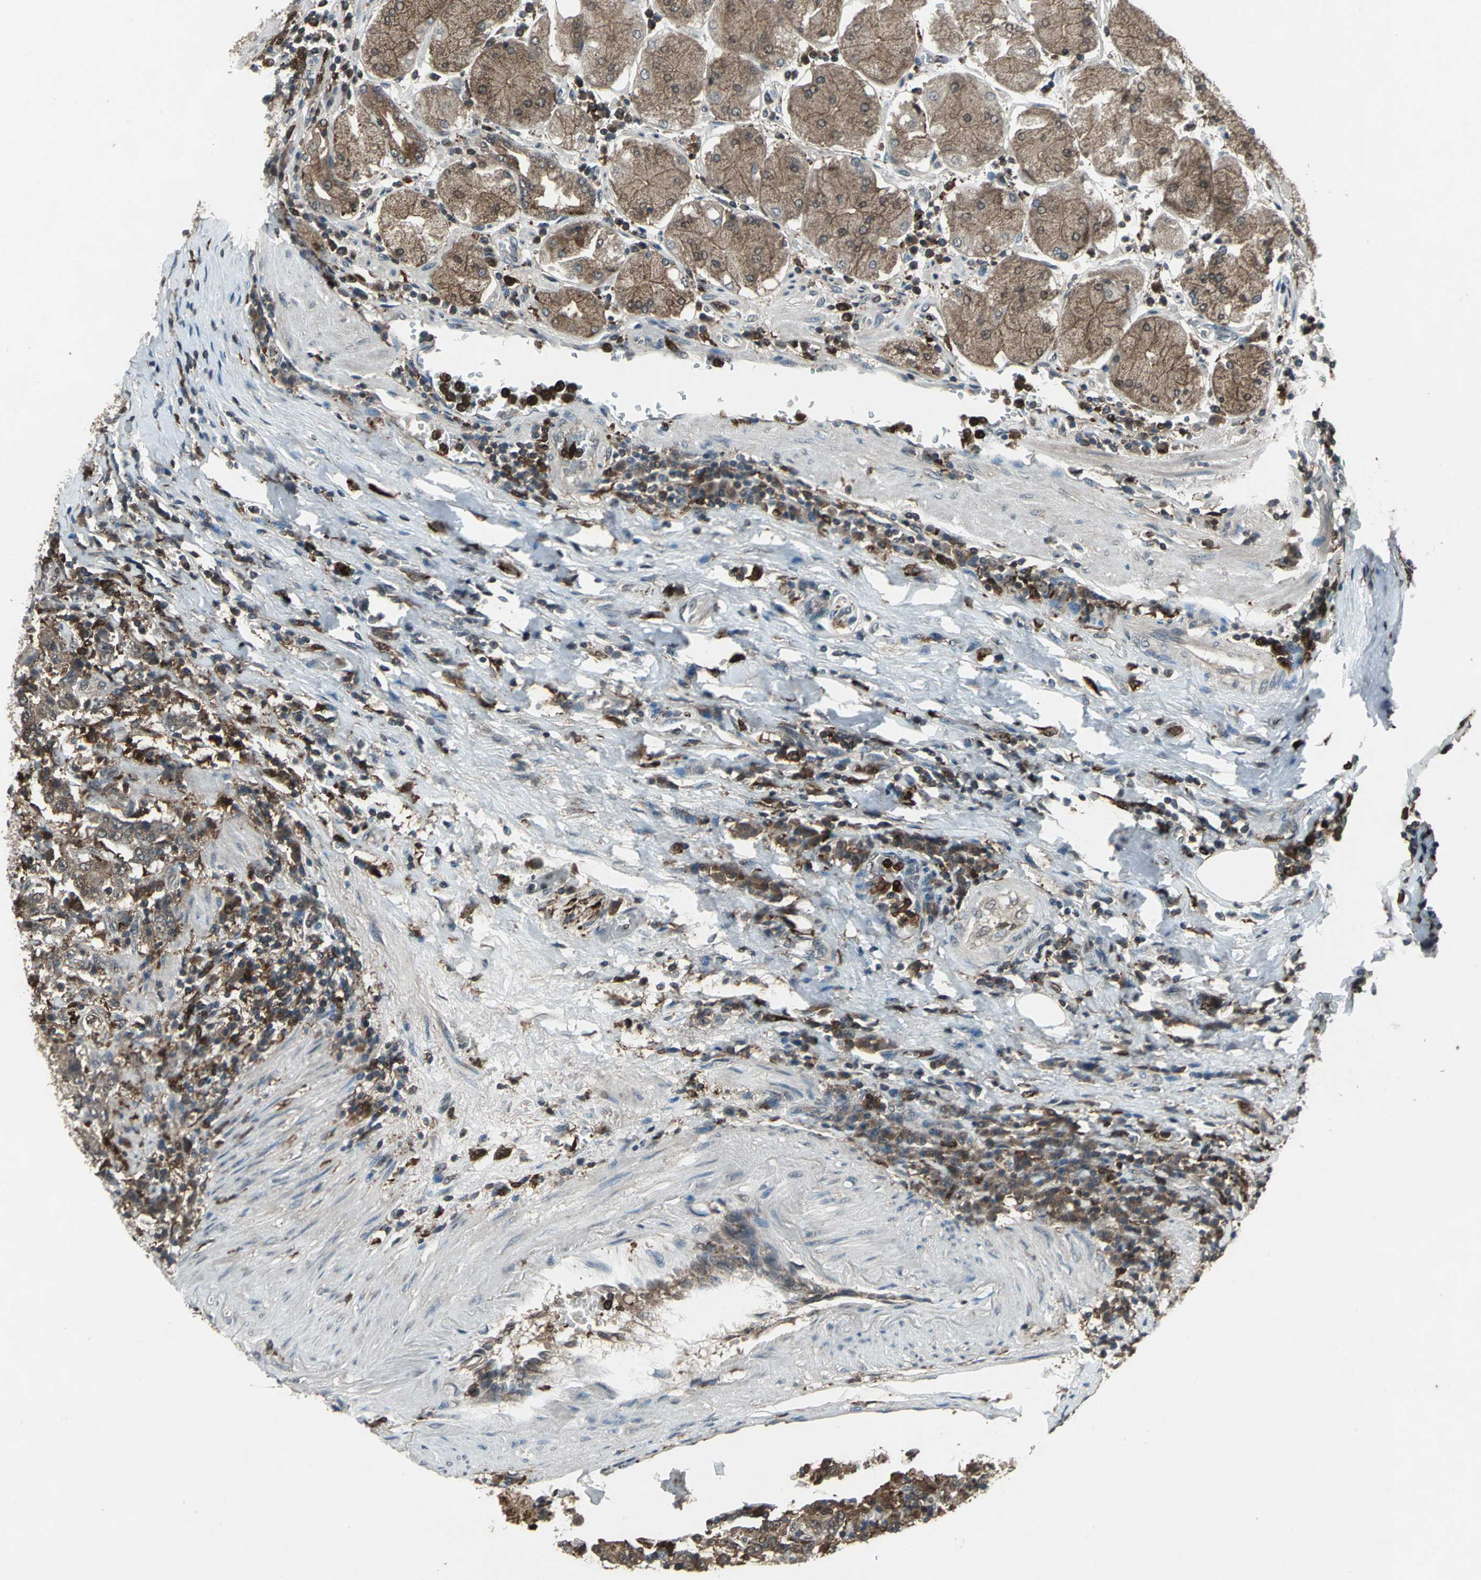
{"staining": {"intensity": "strong", "quantity": ">75%", "location": "cytoplasmic/membranous"}, "tissue": "stomach cancer", "cell_type": "Tumor cells", "image_type": "cancer", "snomed": [{"axis": "morphology", "description": "Normal tissue, NOS"}, {"axis": "morphology", "description": "Adenocarcinoma, NOS"}, {"axis": "topography", "description": "Stomach, upper"}, {"axis": "topography", "description": "Stomach"}], "caption": "A photomicrograph of human stomach cancer stained for a protein displays strong cytoplasmic/membranous brown staining in tumor cells. (IHC, brightfield microscopy, high magnification).", "gene": "PYCARD", "patient": {"sex": "male", "age": 59}}